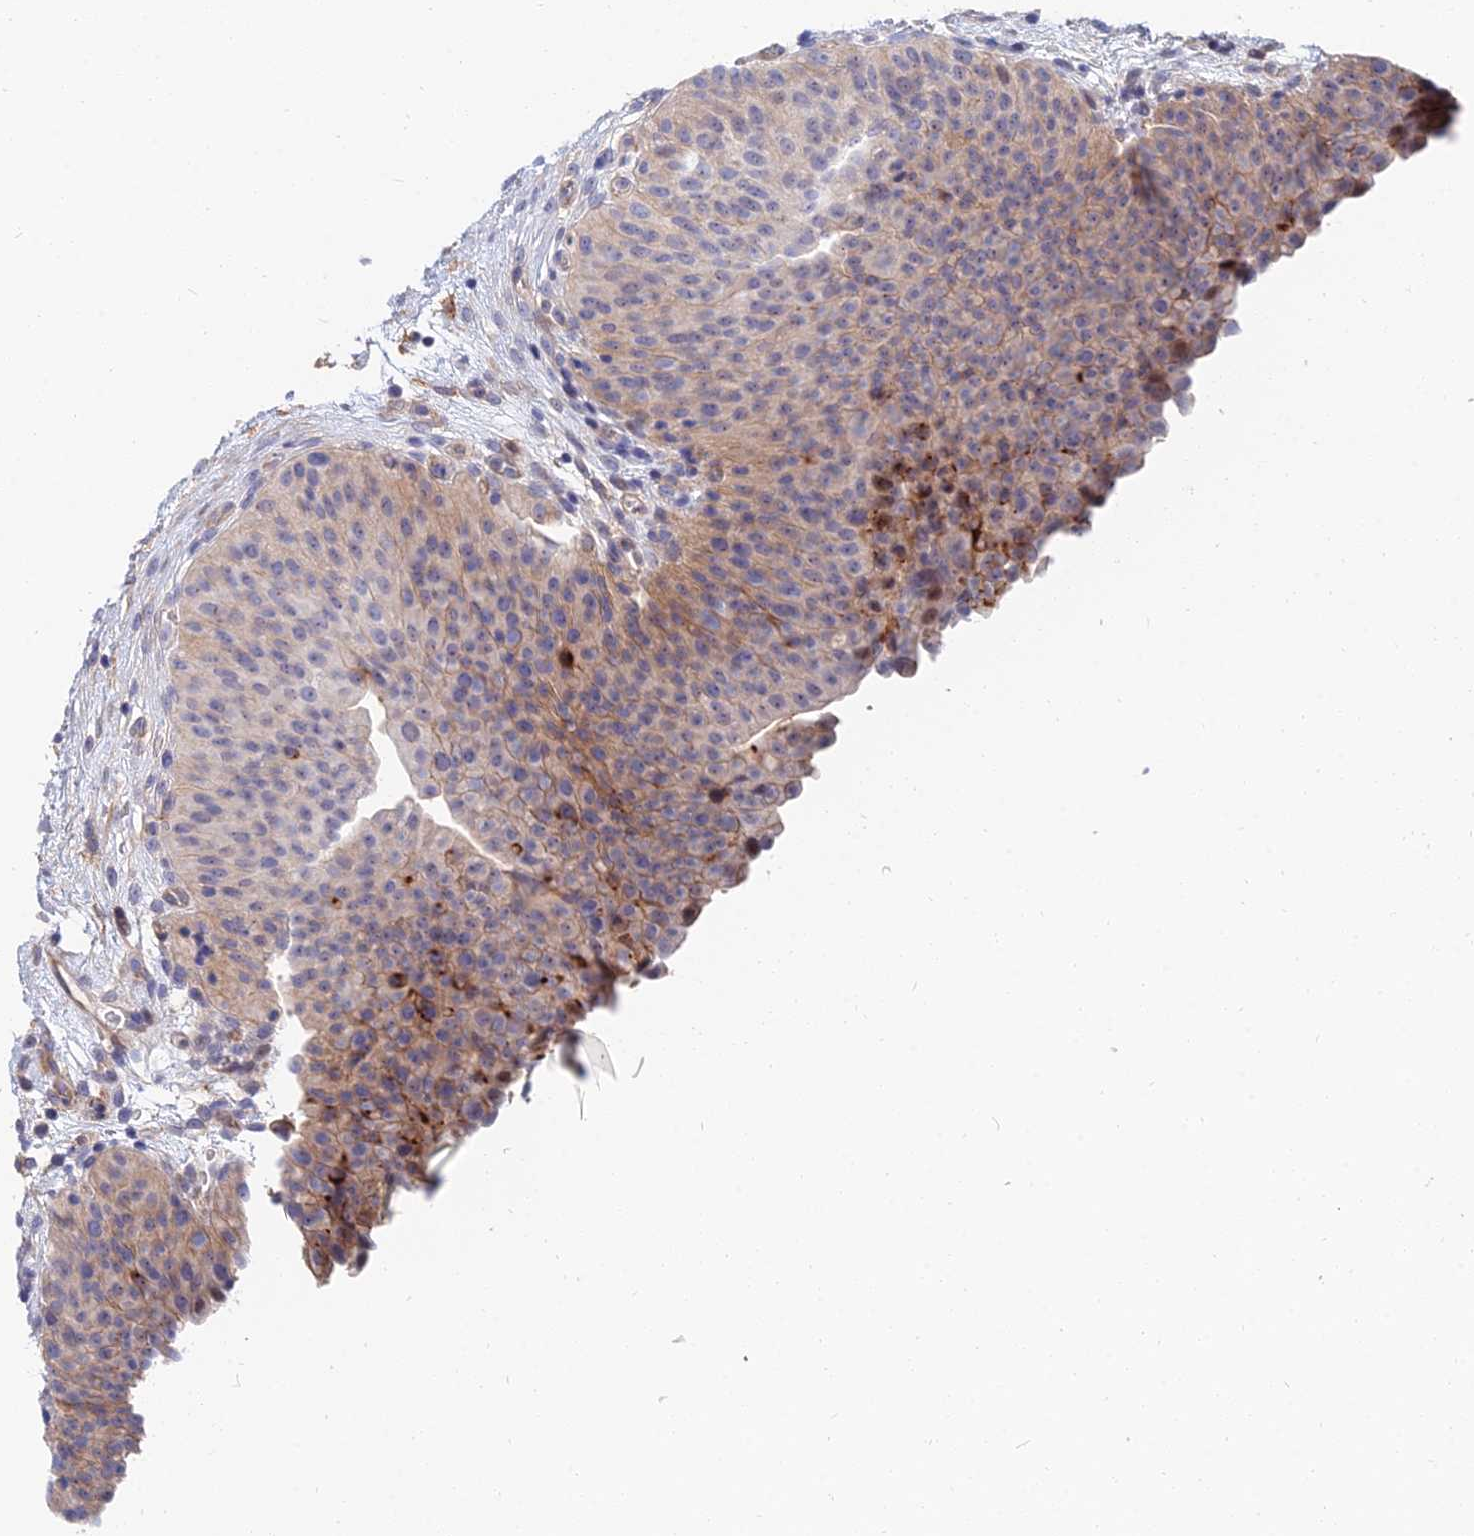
{"staining": {"intensity": "moderate", "quantity": "<25%", "location": "cytoplasmic/membranous"}, "tissue": "urinary bladder", "cell_type": "Urothelial cells", "image_type": "normal", "snomed": [{"axis": "morphology", "description": "Normal tissue, NOS"}, {"axis": "morphology", "description": "Dysplasia, NOS"}, {"axis": "topography", "description": "Urinary bladder"}], "caption": "Immunohistochemical staining of unremarkable human urinary bladder demonstrates <25% levels of moderate cytoplasmic/membranous protein positivity in about <25% of urothelial cells.", "gene": "TRIM43B", "patient": {"sex": "male", "age": 35}}